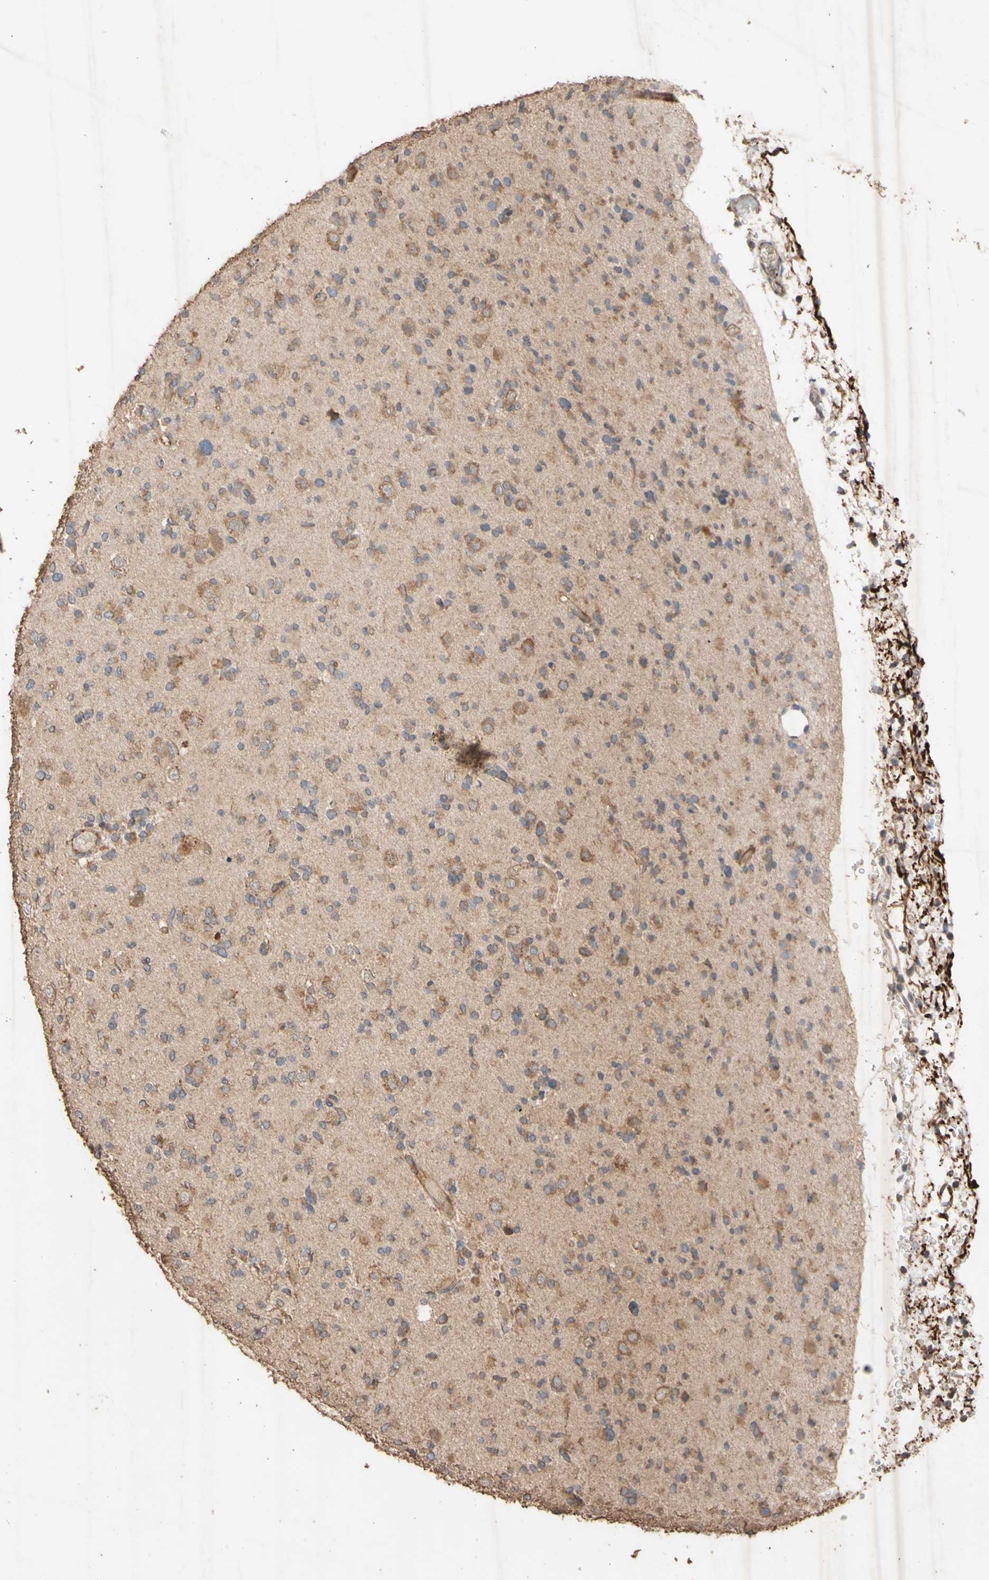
{"staining": {"intensity": "moderate", "quantity": ">75%", "location": "cytoplasmic/membranous"}, "tissue": "glioma", "cell_type": "Tumor cells", "image_type": "cancer", "snomed": [{"axis": "morphology", "description": "Glioma, malignant, Low grade"}, {"axis": "topography", "description": "Brain"}], "caption": "A brown stain highlights moderate cytoplasmic/membranous positivity of a protein in human low-grade glioma (malignant) tumor cells.", "gene": "EIF2S3", "patient": {"sex": "female", "age": 22}}